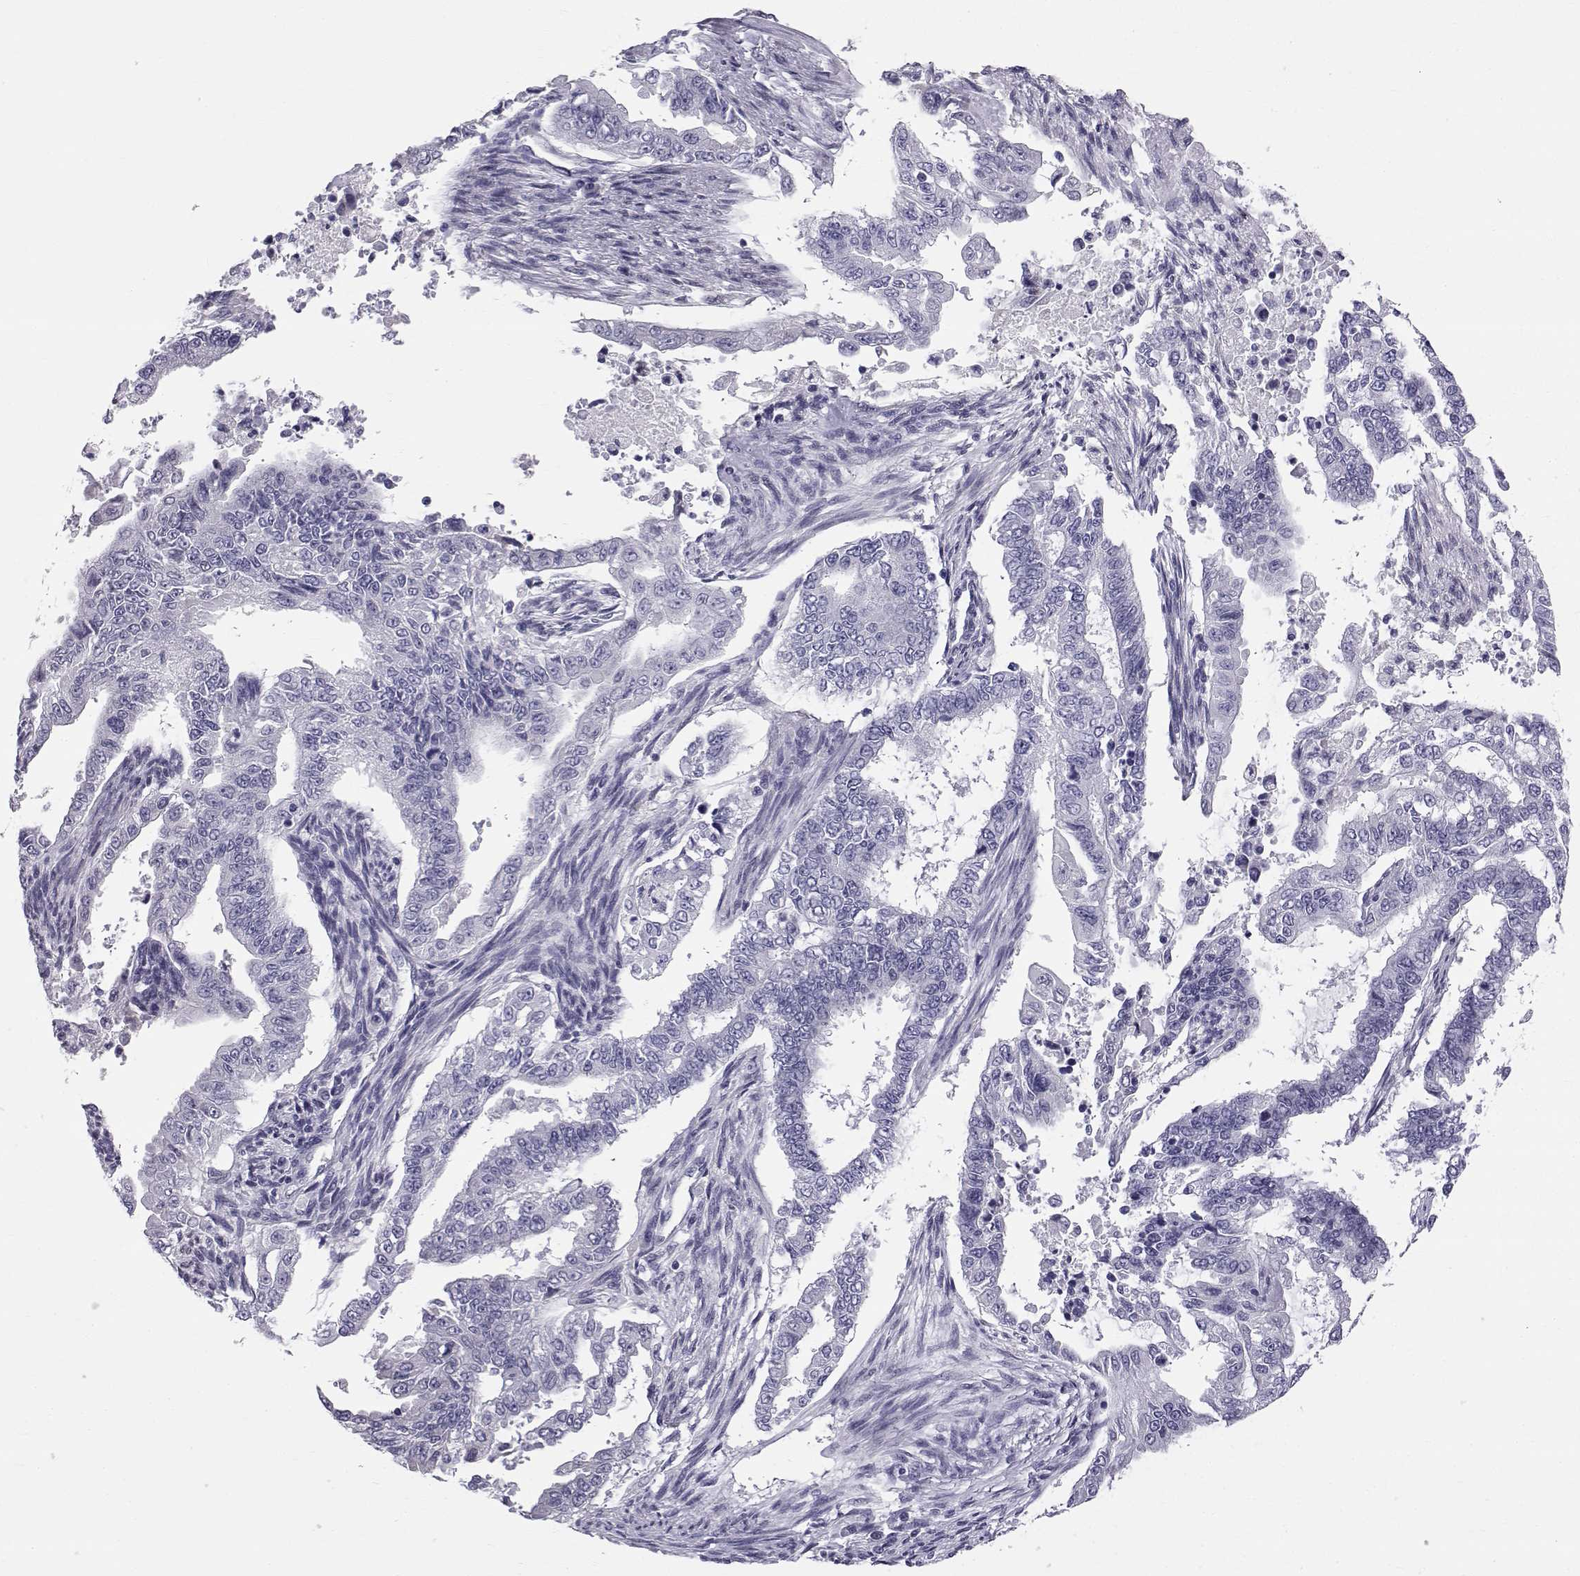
{"staining": {"intensity": "negative", "quantity": "none", "location": "none"}, "tissue": "endometrial cancer", "cell_type": "Tumor cells", "image_type": "cancer", "snomed": [{"axis": "morphology", "description": "Adenocarcinoma, NOS"}, {"axis": "topography", "description": "Uterus"}], "caption": "Image shows no significant protein staining in tumor cells of endometrial adenocarcinoma. (DAB immunohistochemistry visualized using brightfield microscopy, high magnification).", "gene": "RNASE12", "patient": {"sex": "female", "age": 59}}